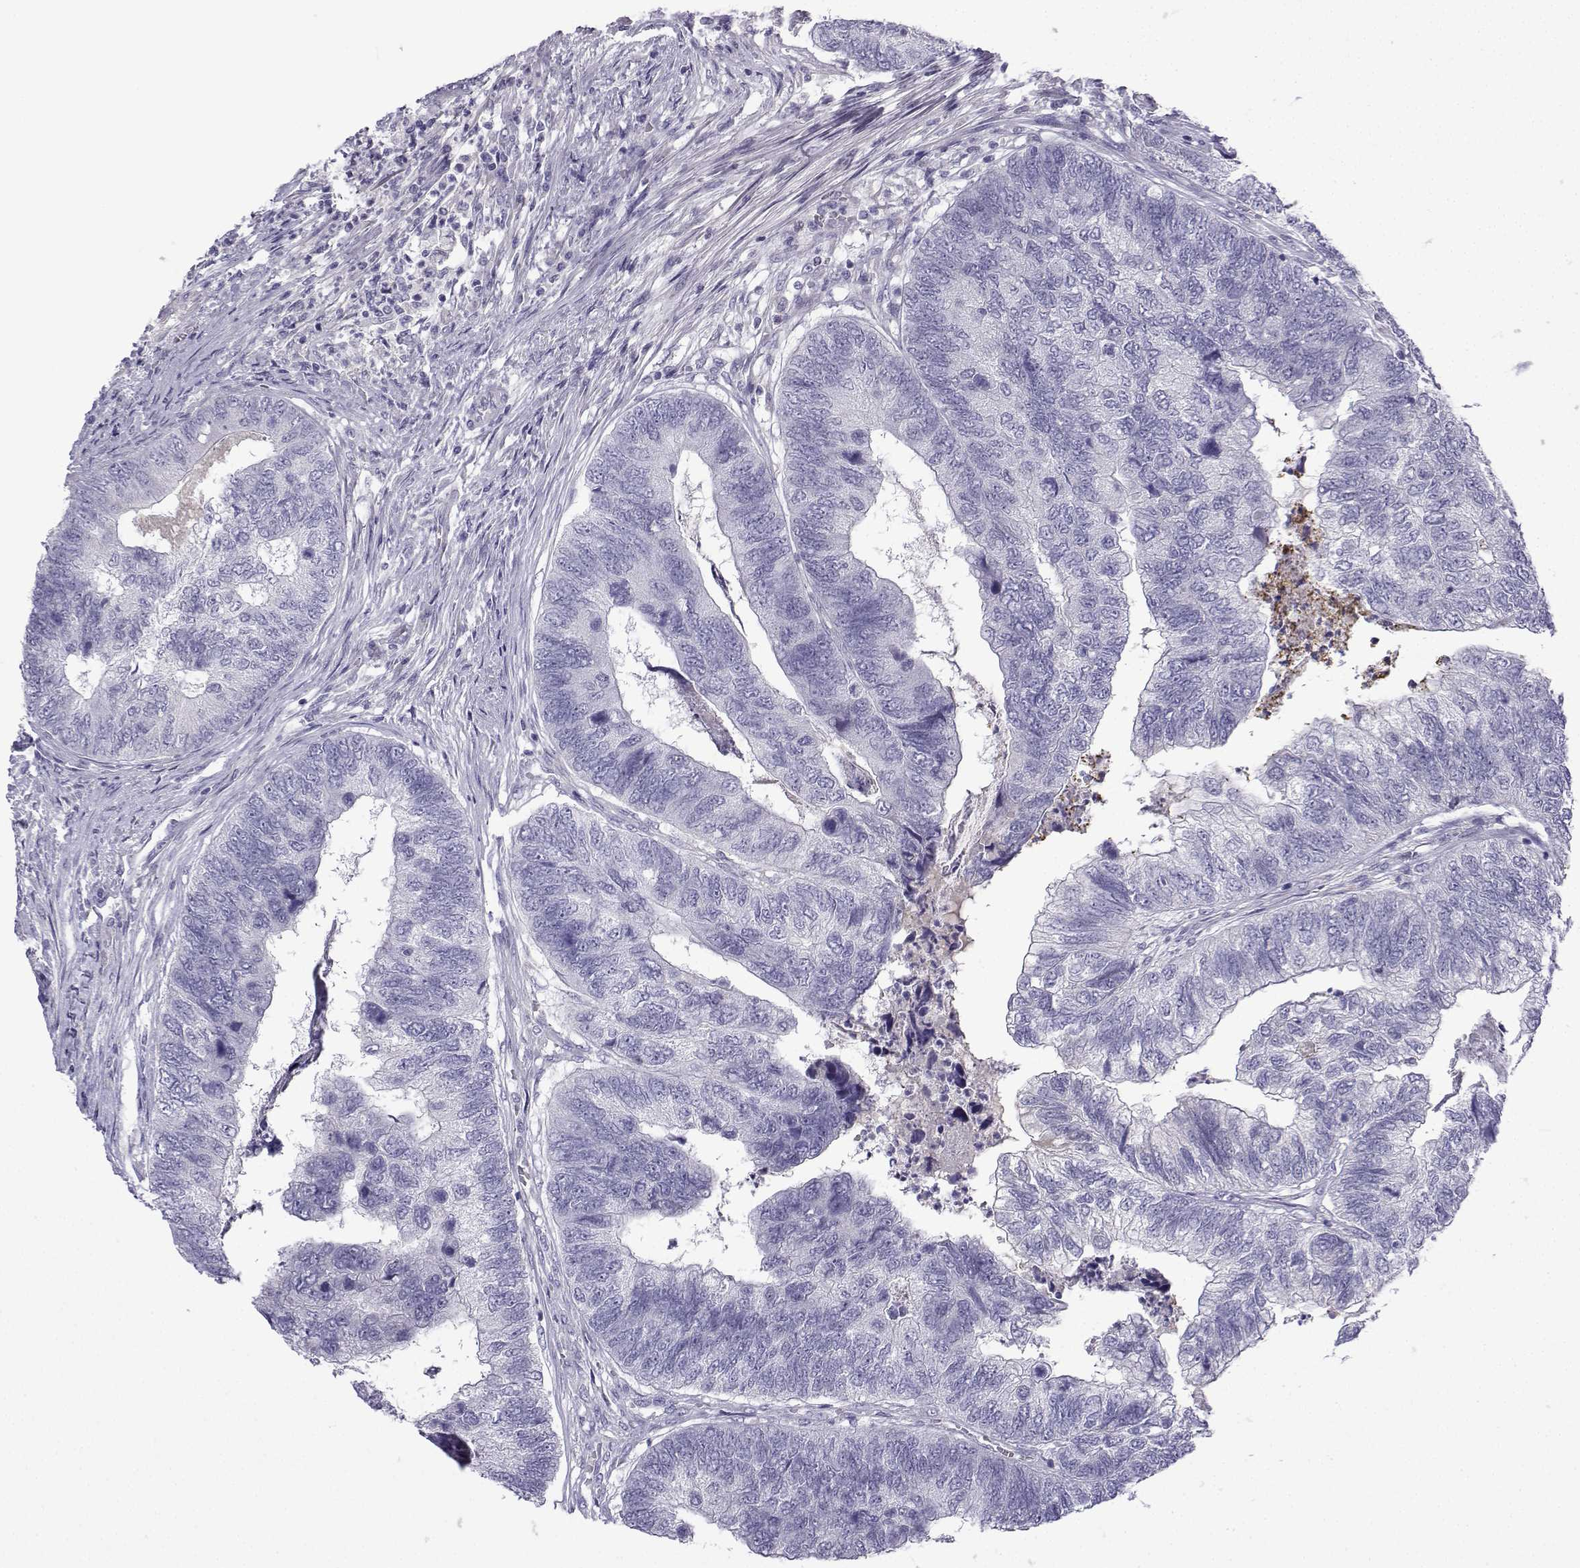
{"staining": {"intensity": "negative", "quantity": "none", "location": "none"}, "tissue": "colorectal cancer", "cell_type": "Tumor cells", "image_type": "cancer", "snomed": [{"axis": "morphology", "description": "Adenocarcinoma, NOS"}, {"axis": "topography", "description": "Colon"}], "caption": "High power microscopy histopathology image of an IHC photomicrograph of colorectal cancer, revealing no significant expression in tumor cells.", "gene": "SPACA7", "patient": {"sex": "female", "age": 67}}